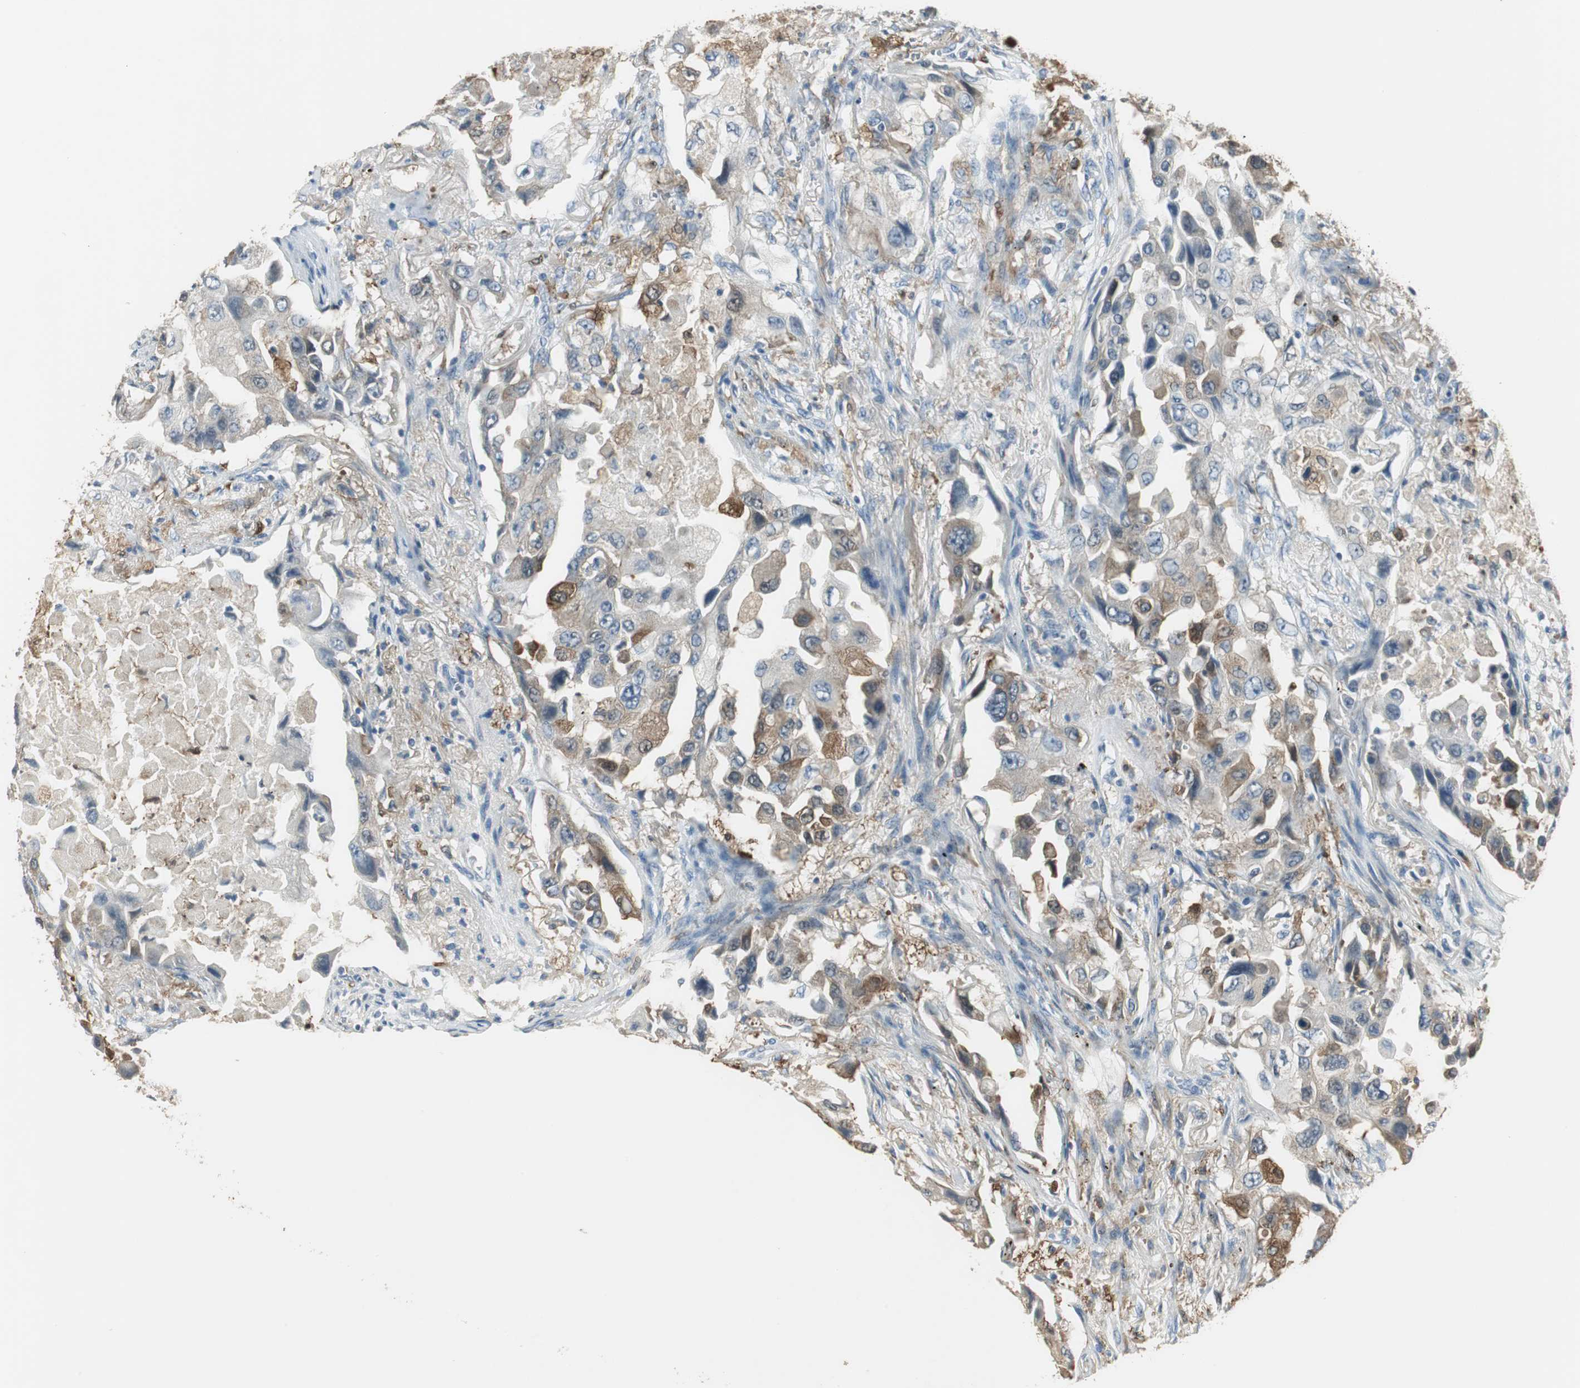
{"staining": {"intensity": "weak", "quantity": "<25%", "location": "cytoplasmic/membranous"}, "tissue": "lung cancer", "cell_type": "Tumor cells", "image_type": "cancer", "snomed": [{"axis": "morphology", "description": "Adenocarcinoma, NOS"}, {"axis": "topography", "description": "Lung"}], "caption": "This is an immunohistochemistry histopathology image of human adenocarcinoma (lung). There is no staining in tumor cells.", "gene": "MSTO1", "patient": {"sex": "female", "age": 65}}